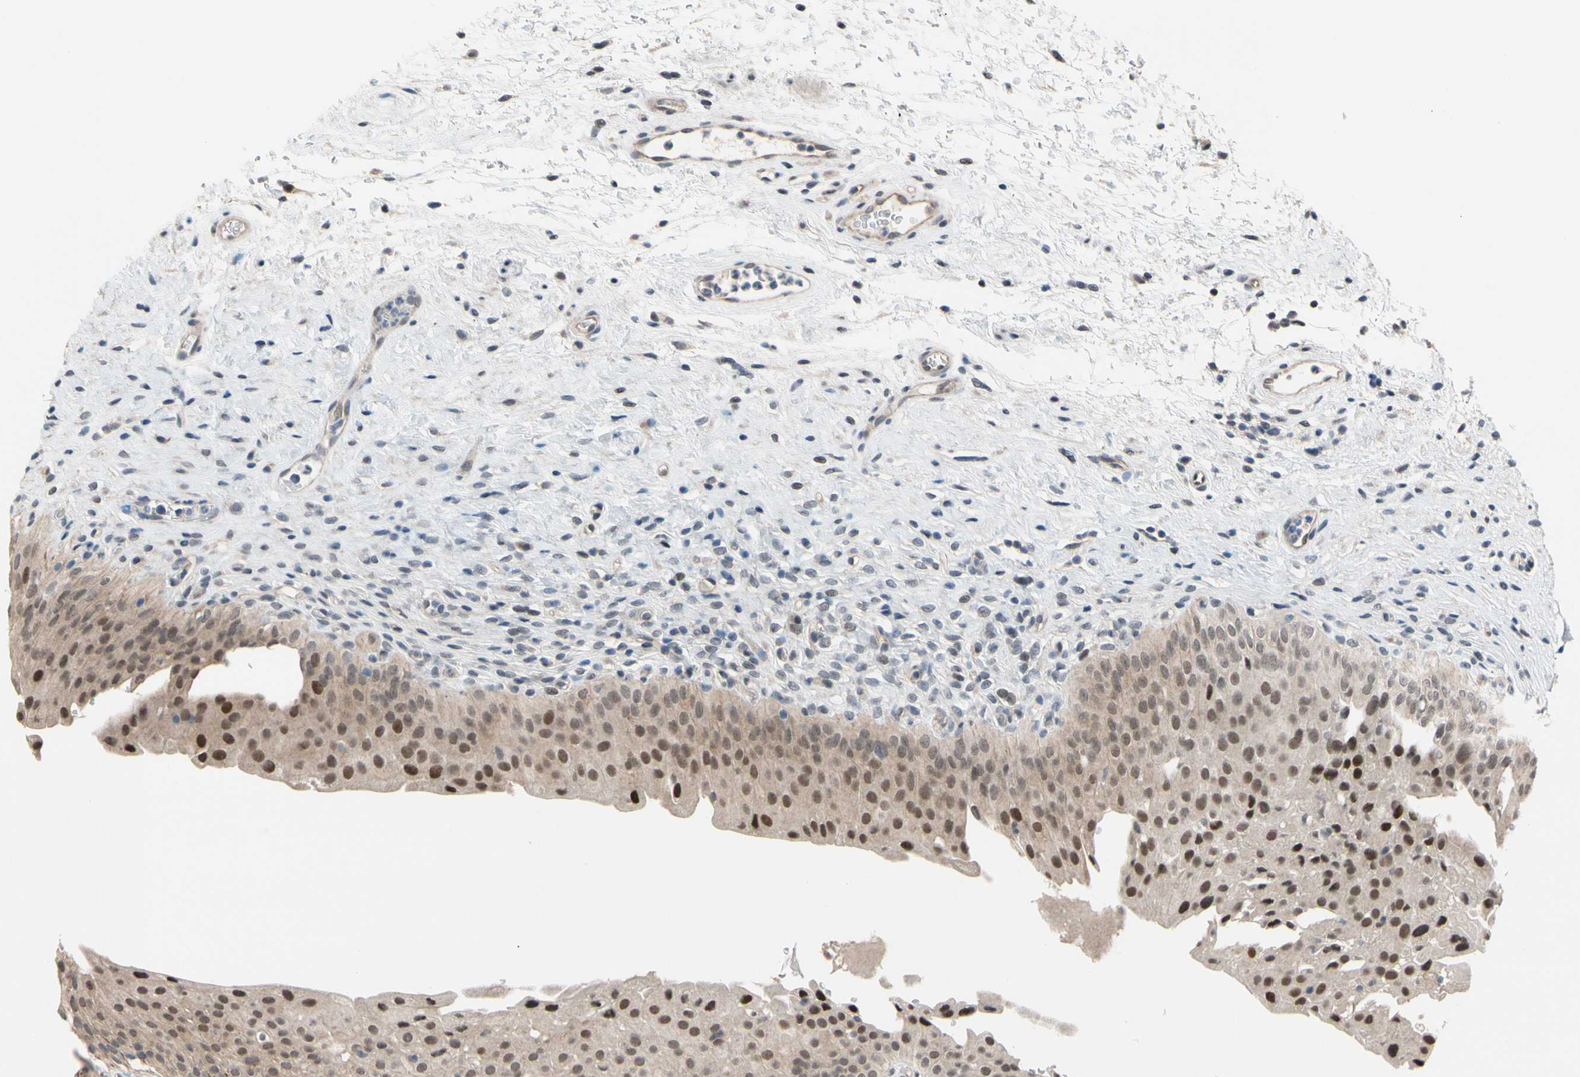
{"staining": {"intensity": "moderate", "quantity": ">75%", "location": "cytoplasmic/membranous,nuclear"}, "tissue": "urinary bladder", "cell_type": "Urothelial cells", "image_type": "normal", "snomed": [{"axis": "morphology", "description": "Normal tissue, NOS"}, {"axis": "morphology", "description": "Urothelial carcinoma, High grade"}, {"axis": "topography", "description": "Urinary bladder"}], "caption": "Immunohistochemistry (DAB) staining of normal urinary bladder demonstrates moderate cytoplasmic/membranous,nuclear protein staining in about >75% of urothelial cells.", "gene": "NGEF", "patient": {"sex": "male", "age": 46}}